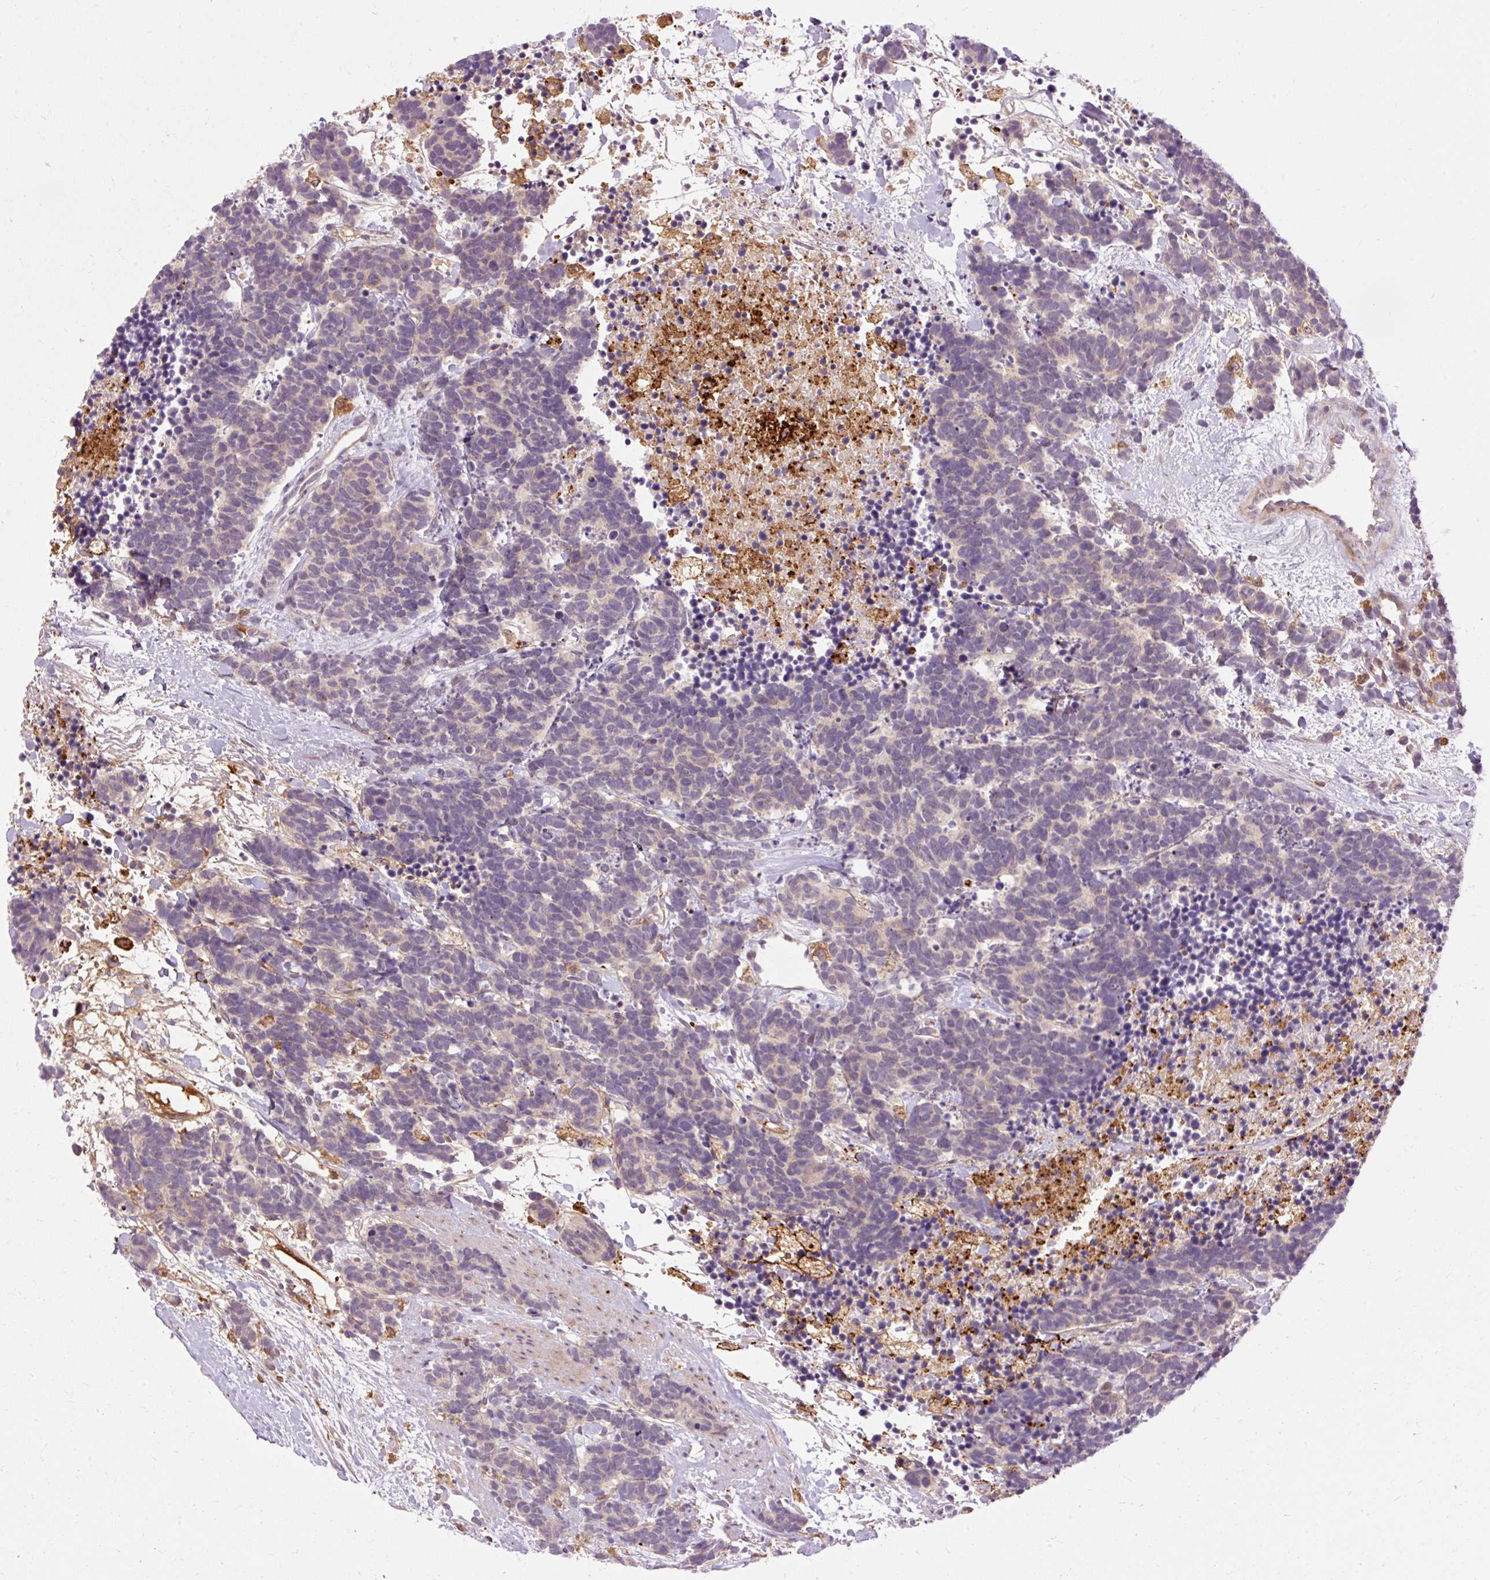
{"staining": {"intensity": "negative", "quantity": "none", "location": "none"}, "tissue": "carcinoid", "cell_type": "Tumor cells", "image_type": "cancer", "snomed": [{"axis": "morphology", "description": "Carcinoma, NOS"}, {"axis": "morphology", "description": "Carcinoid, malignant, NOS"}, {"axis": "topography", "description": "Prostate"}], "caption": "Immunohistochemistry micrograph of neoplastic tissue: carcinoid stained with DAB exhibits no significant protein staining in tumor cells. The staining was performed using DAB to visualize the protein expression in brown, while the nuclei were stained in blue with hematoxylin (Magnification: 20x).", "gene": "CEBPZ", "patient": {"sex": "male", "age": 57}}